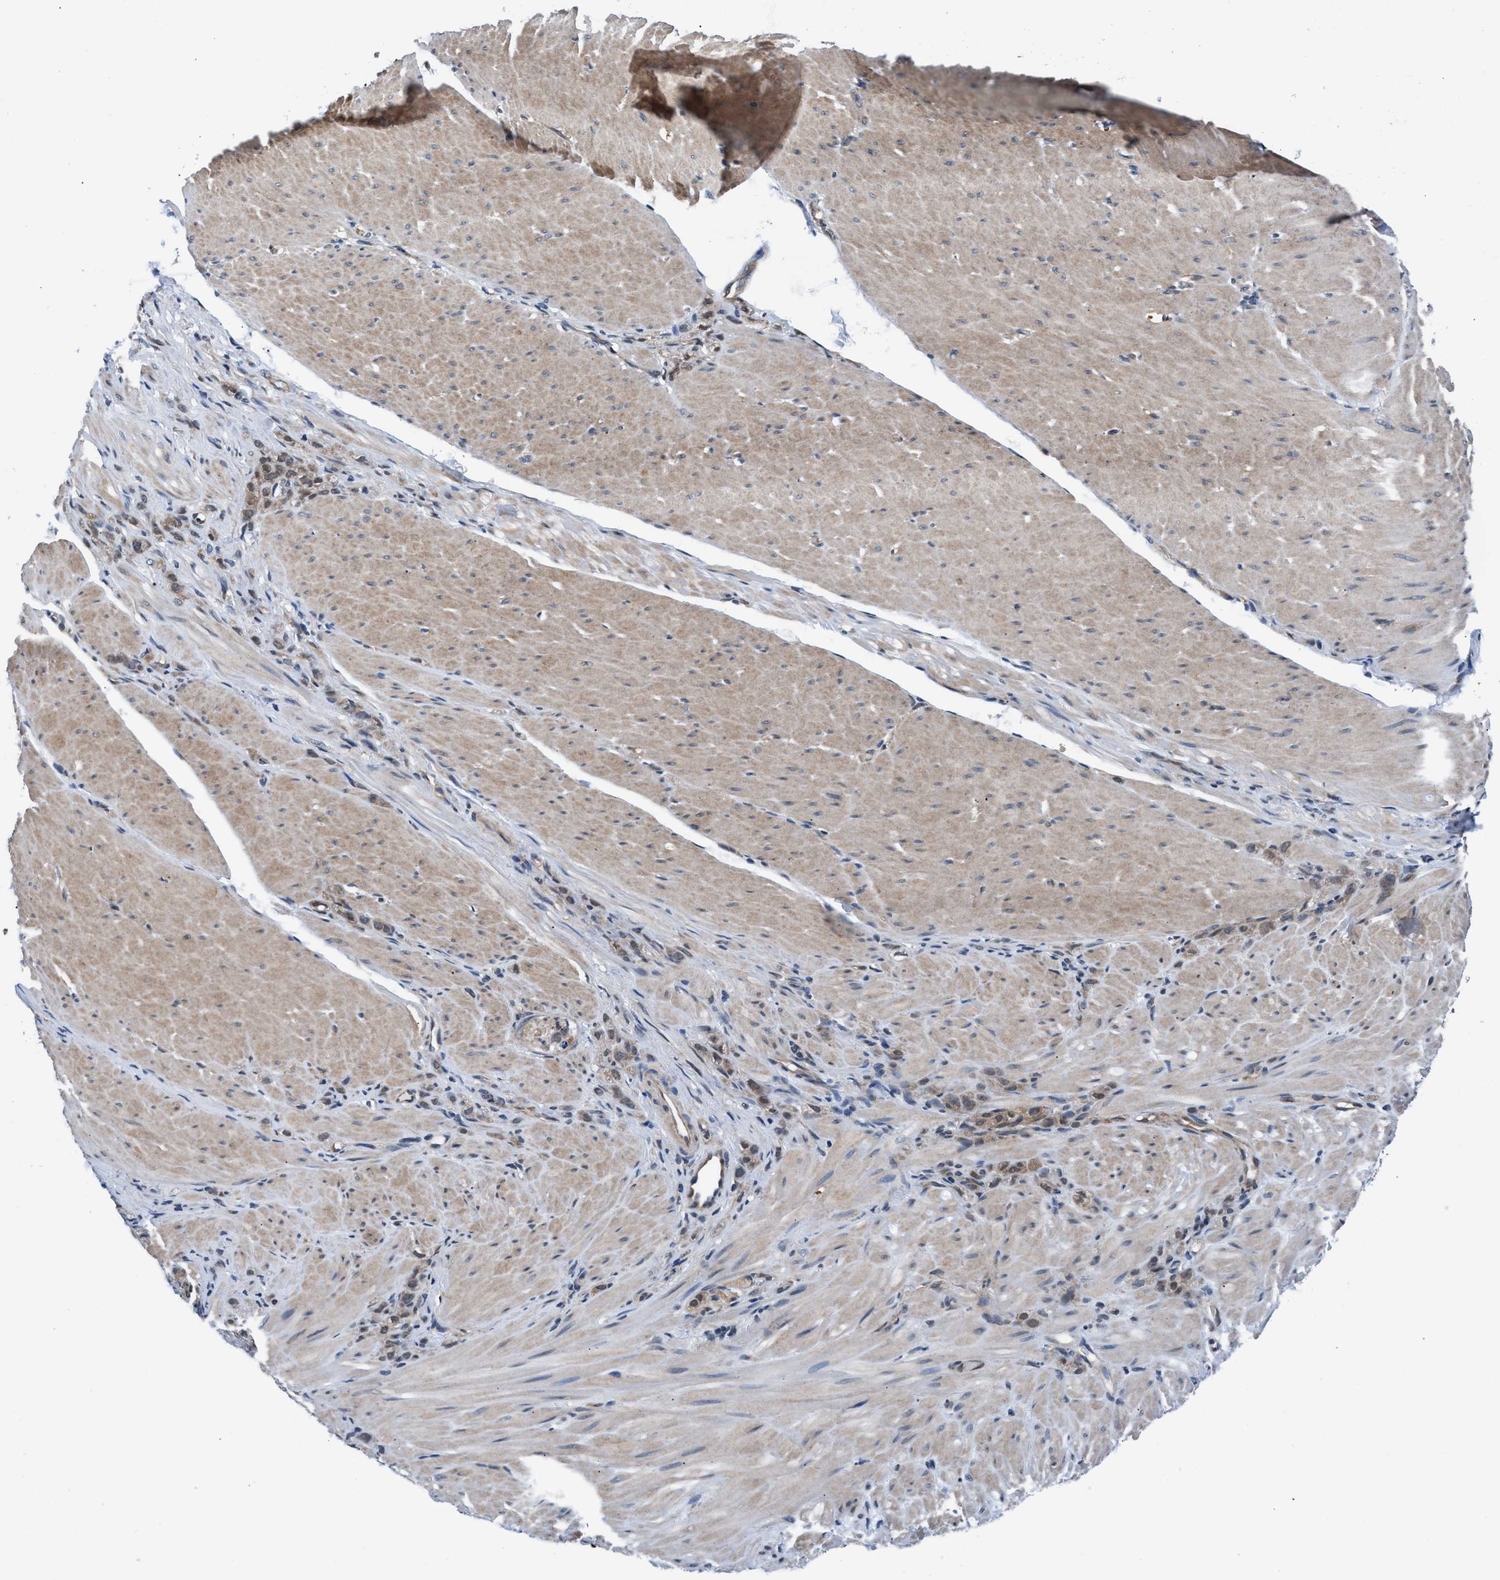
{"staining": {"intensity": "weak", "quantity": ">75%", "location": "cytoplasmic/membranous"}, "tissue": "stomach cancer", "cell_type": "Tumor cells", "image_type": "cancer", "snomed": [{"axis": "morphology", "description": "Normal tissue, NOS"}, {"axis": "morphology", "description": "Adenocarcinoma, NOS"}, {"axis": "topography", "description": "Stomach"}], "caption": "Human stomach cancer stained for a protein (brown) demonstrates weak cytoplasmic/membranous positive staining in about >75% of tumor cells.", "gene": "PRPSAP2", "patient": {"sex": "male", "age": 82}}